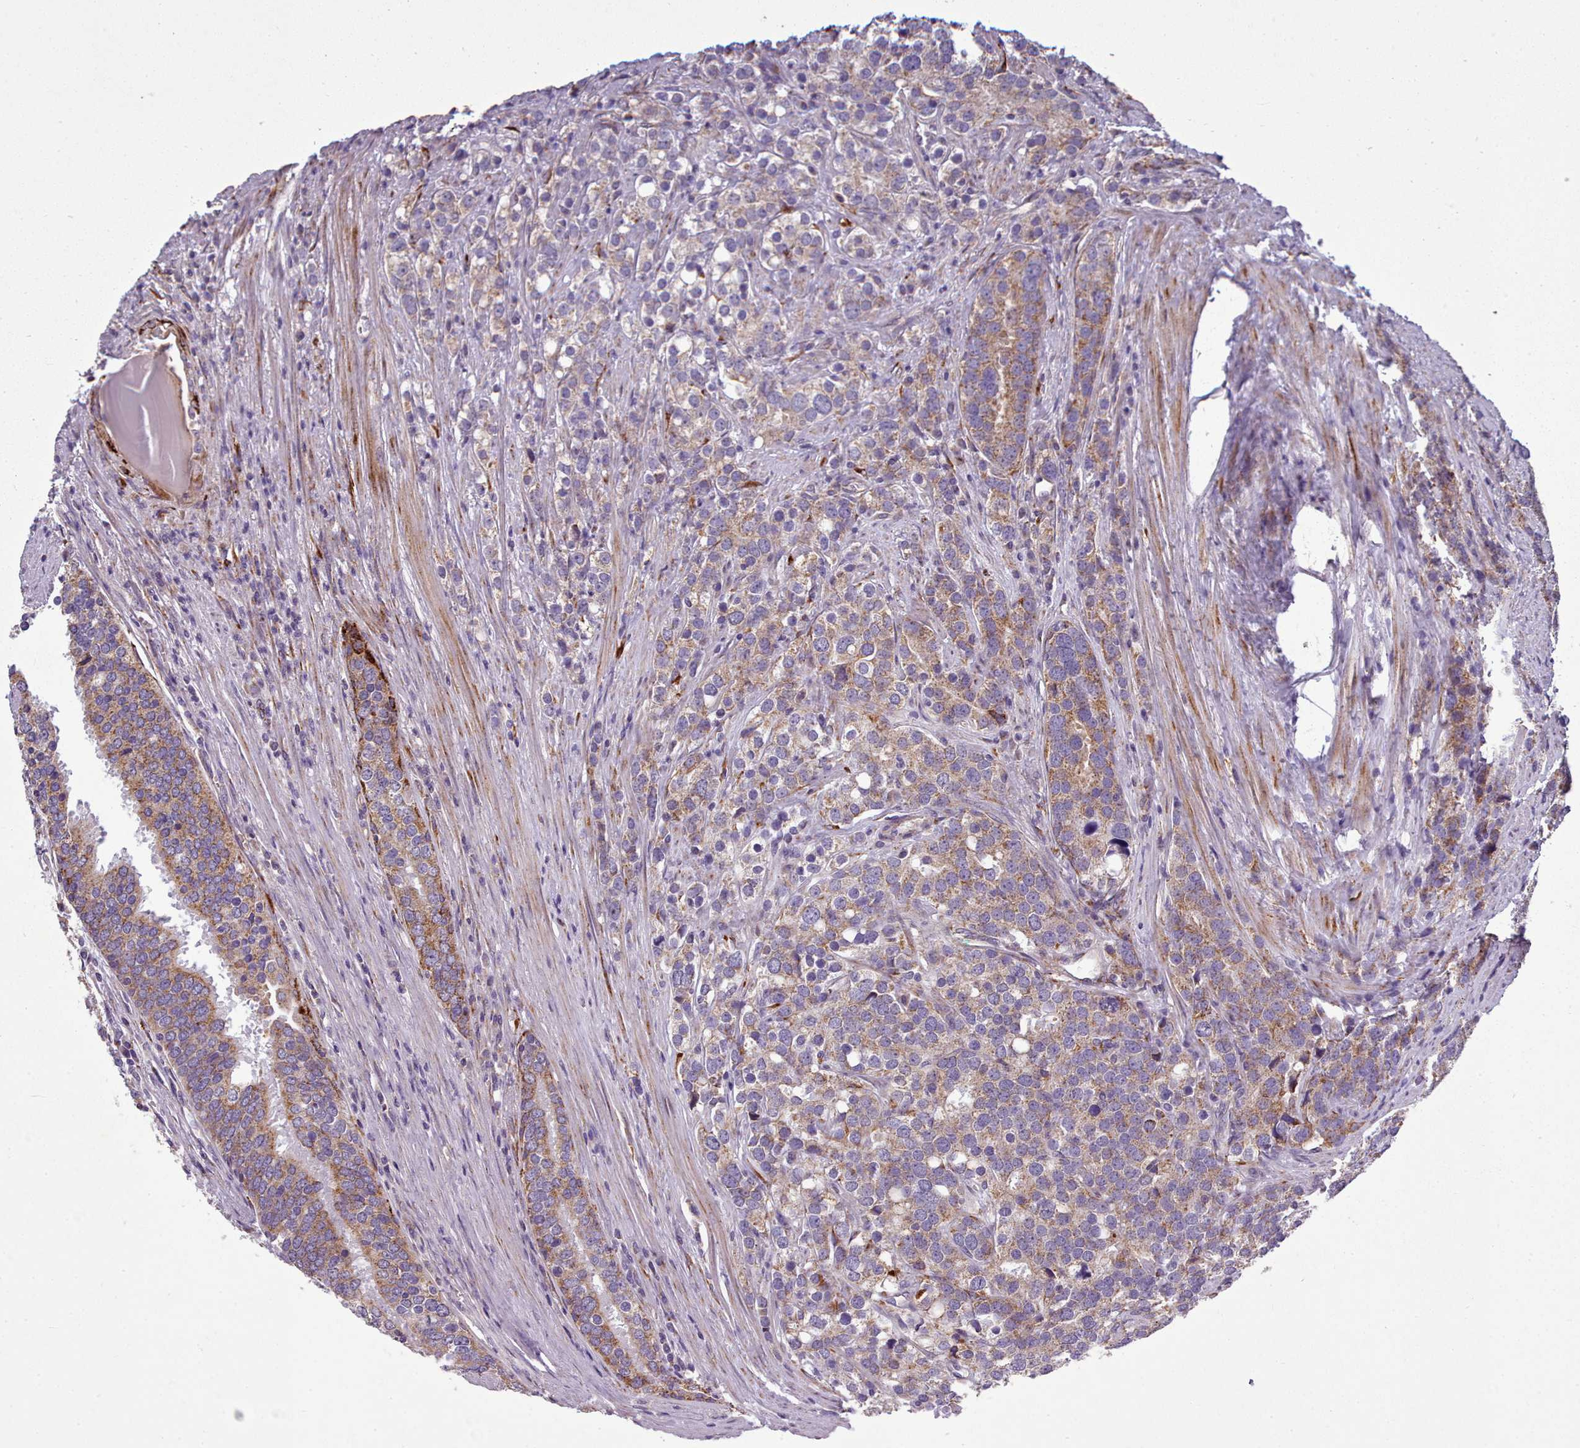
{"staining": {"intensity": "moderate", "quantity": ">75%", "location": "cytoplasmic/membranous"}, "tissue": "prostate cancer", "cell_type": "Tumor cells", "image_type": "cancer", "snomed": [{"axis": "morphology", "description": "Adenocarcinoma, High grade"}, {"axis": "topography", "description": "Prostate"}], "caption": "Human high-grade adenocarcinoma (prostate) stained with a brown dye exhibits moderate cytoplasmic/membranous positive staining in approximately >75% of tumor cells.", "gene": "FKBP10", "patient": {"sex": "male", "age": 71}}